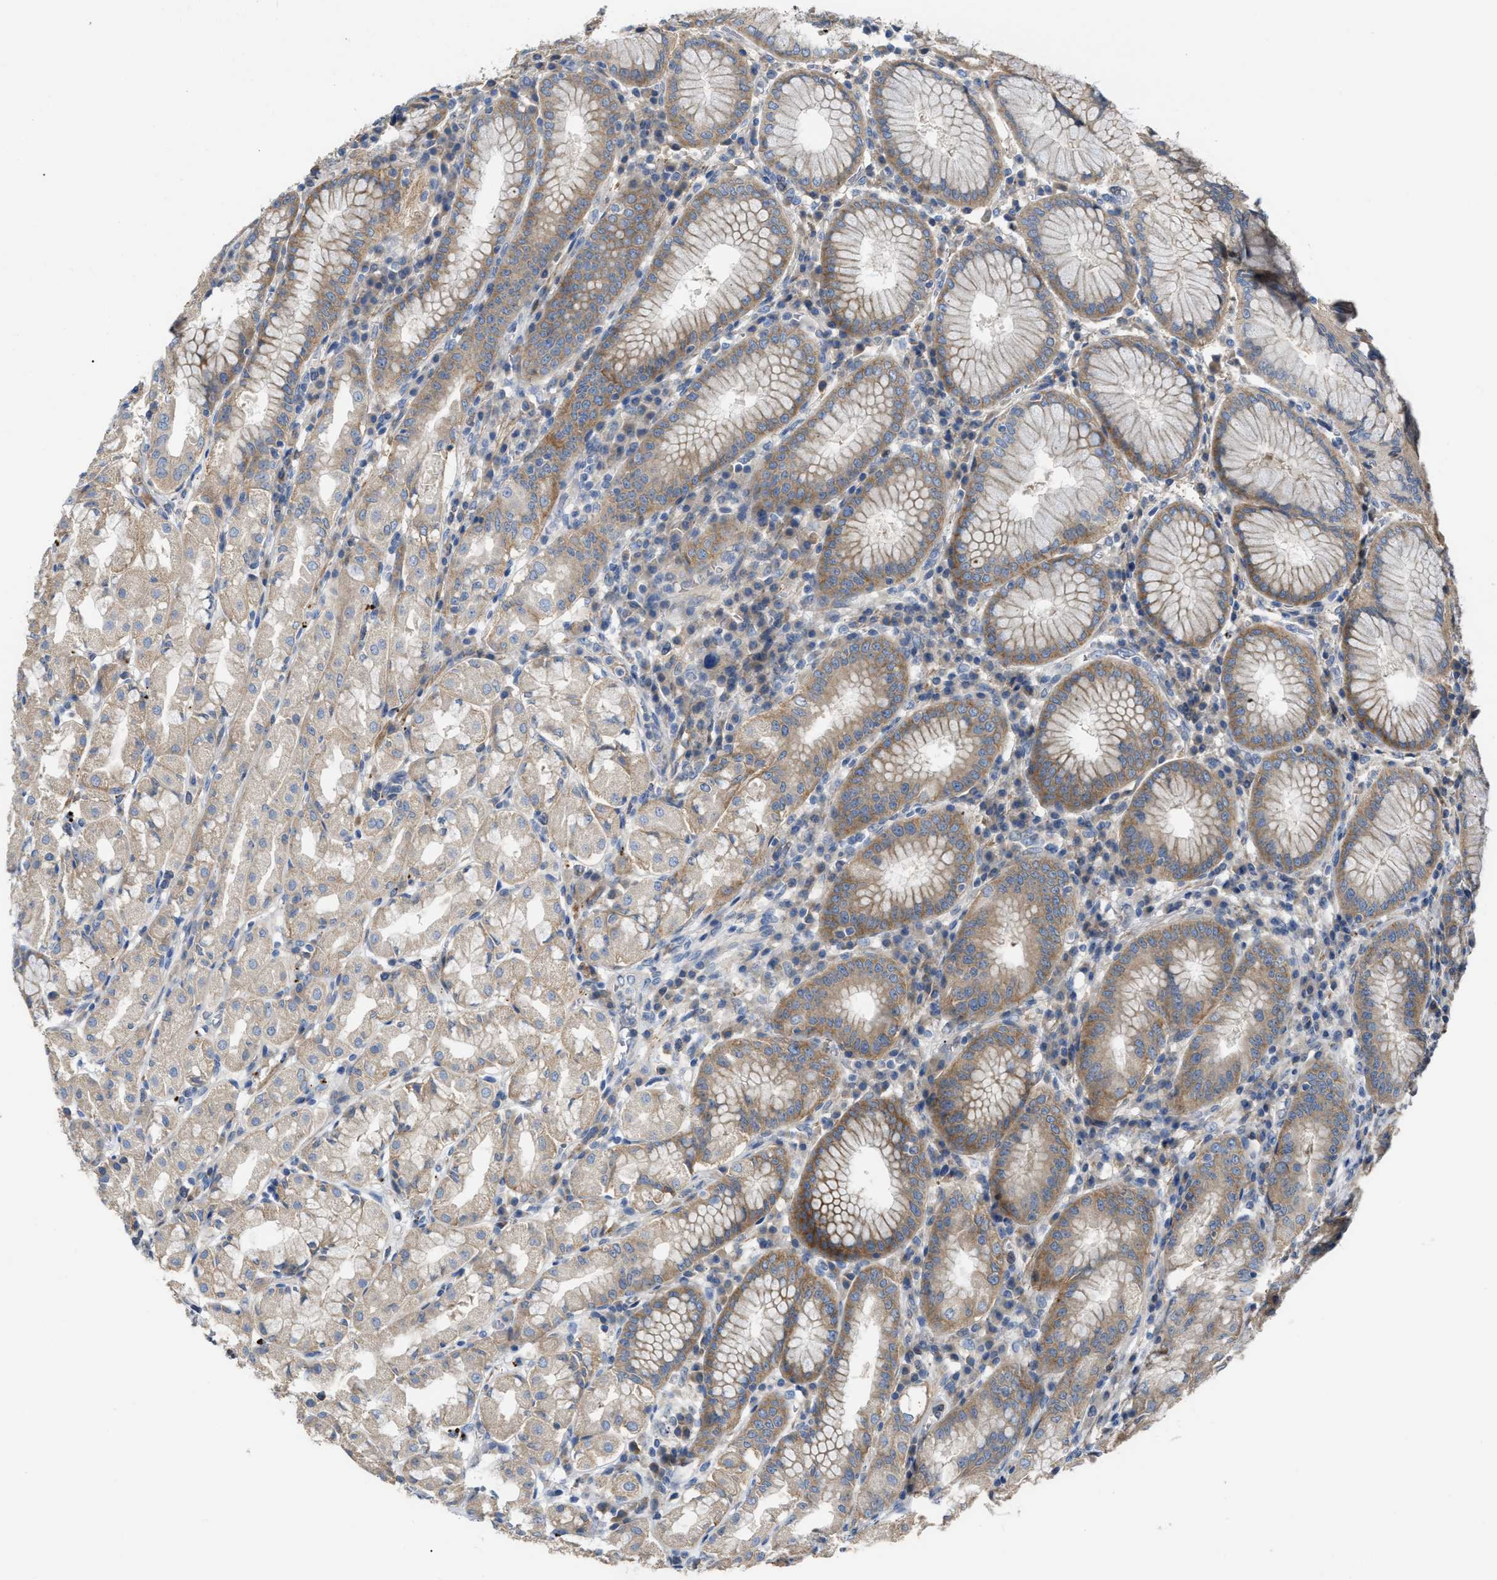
{"staining": {"intensity": "moderate", "quantity": ">75%", "location": "cytoplasmic/membranous"}, "tissue": "stomach", "cell_type": "Glandular cells", "image_type": "normal", "snomed": [{"axis": "morphology", "description": "Normal tissue, NOS"}, {"axis": "topography", "description": "Stomach"}, {"axis": "topography", "description": "Stomach, lower"}], "caption": "Immunohistochemical staining of normal human stomach displays moderate cytoplasmic/membranous protein staining in about >75% of glandular cells. The protein is stained brown, and the nuclei are stained in blue (DAB IHC with brightfield microscopy, high magnification).", "gene": "DHX58", "patient": {"sex": "female", "age": 56}}